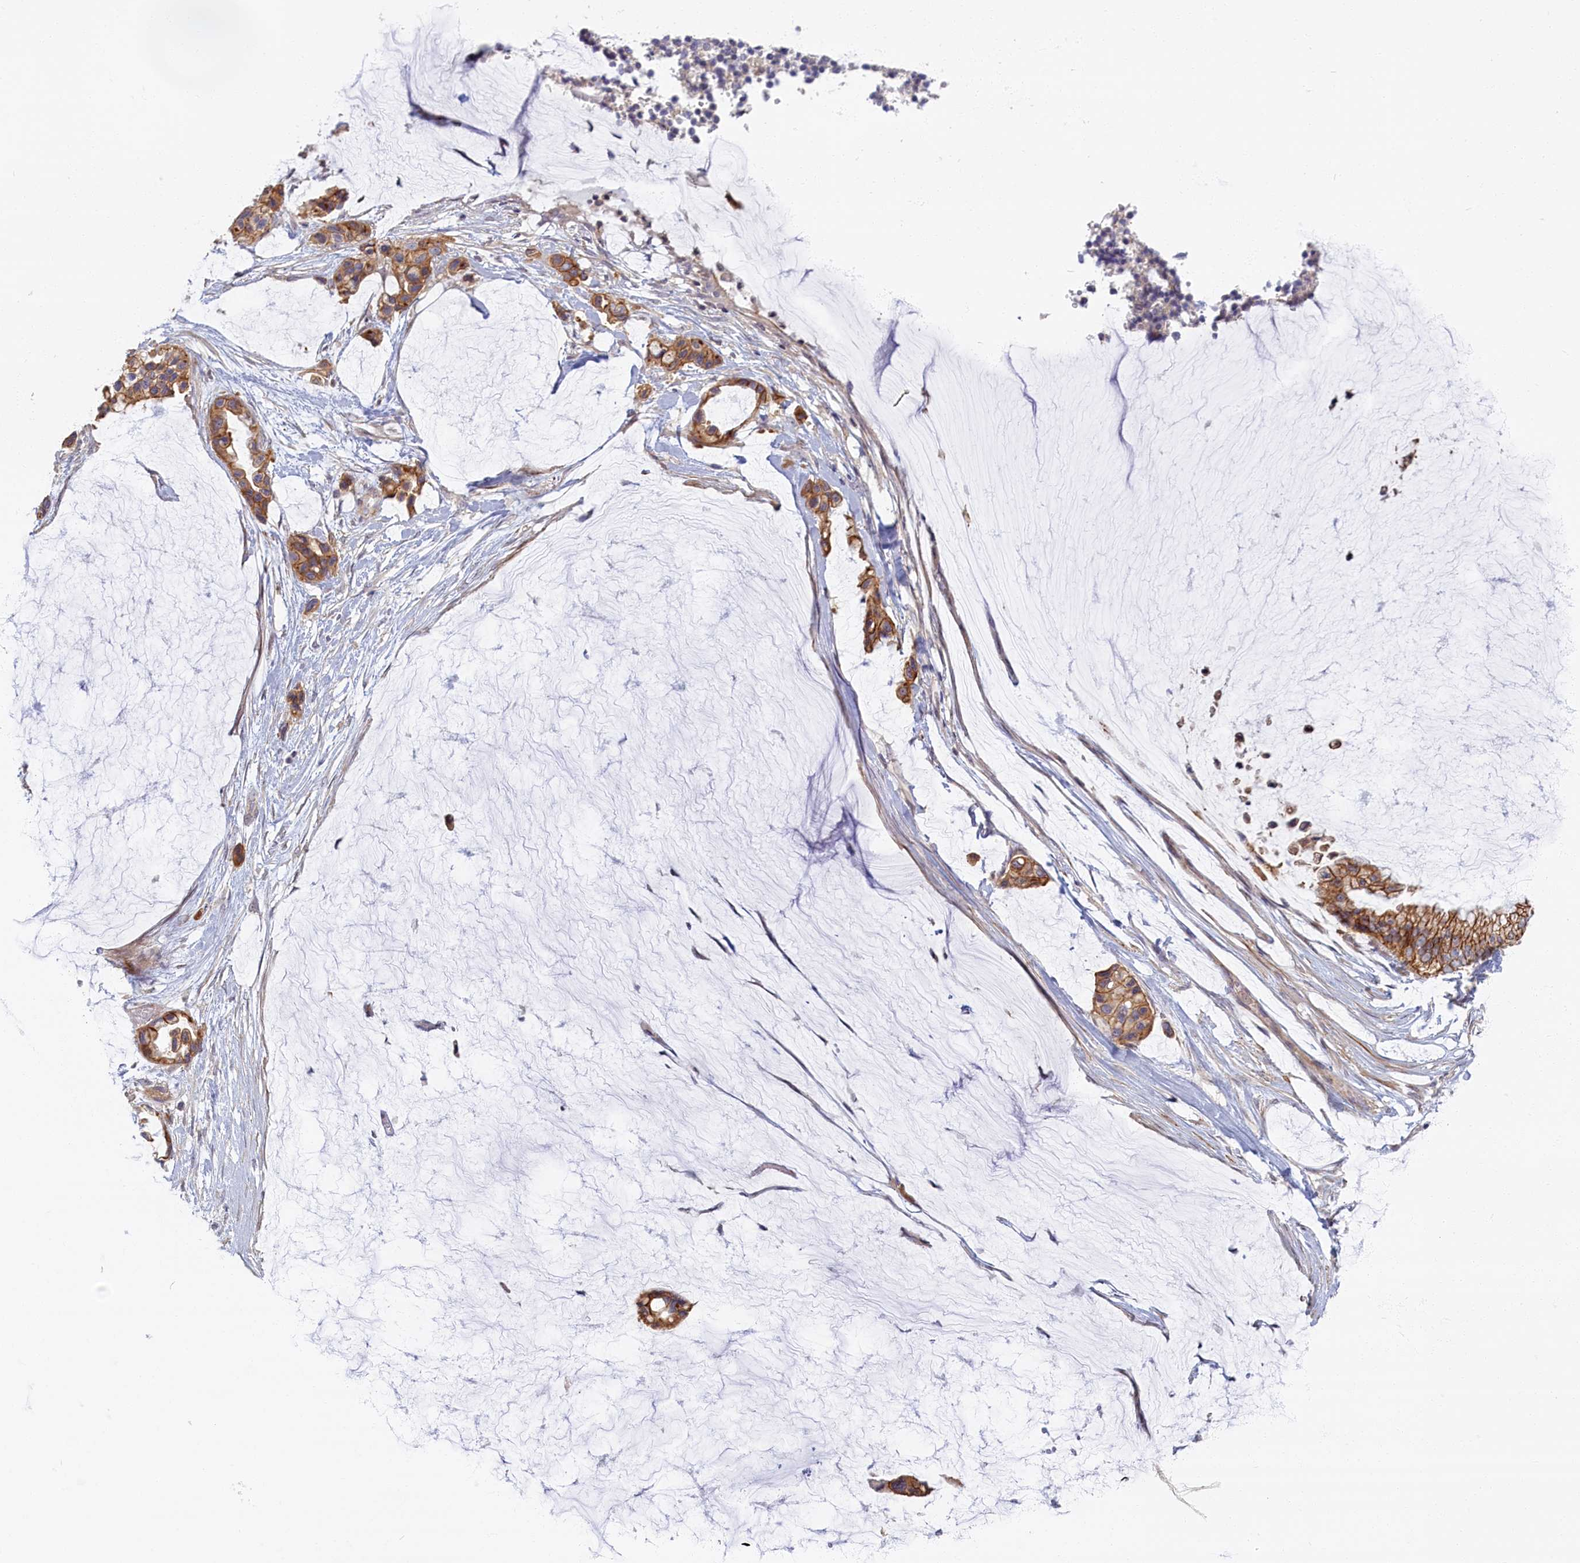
{"staining": {"intensity": "moderate", "quantity": ">75%", "location": "cytoplasmic/membranous"}, "tissue": "ovarian cancer", "cell_type": "Tumor cells", "image_type": "cancer", "snomed": [{"axis": "morphology", "description": "Cystadenocarcinoma, mucinous, NOS"}, {"axis": "topography", "description": "Ovary"}], "caption": "DAB (3,3'-diaminobenzidine) immunohistochemical staining of human ovarian cancer (mucinous cystadenocarcinoma) displays moderate cytoplasmic/membranous protein staining in approximately >75% of tumor cells.", "gene": "TRPM4", "patient": {"sex": "female", "age": 39}}